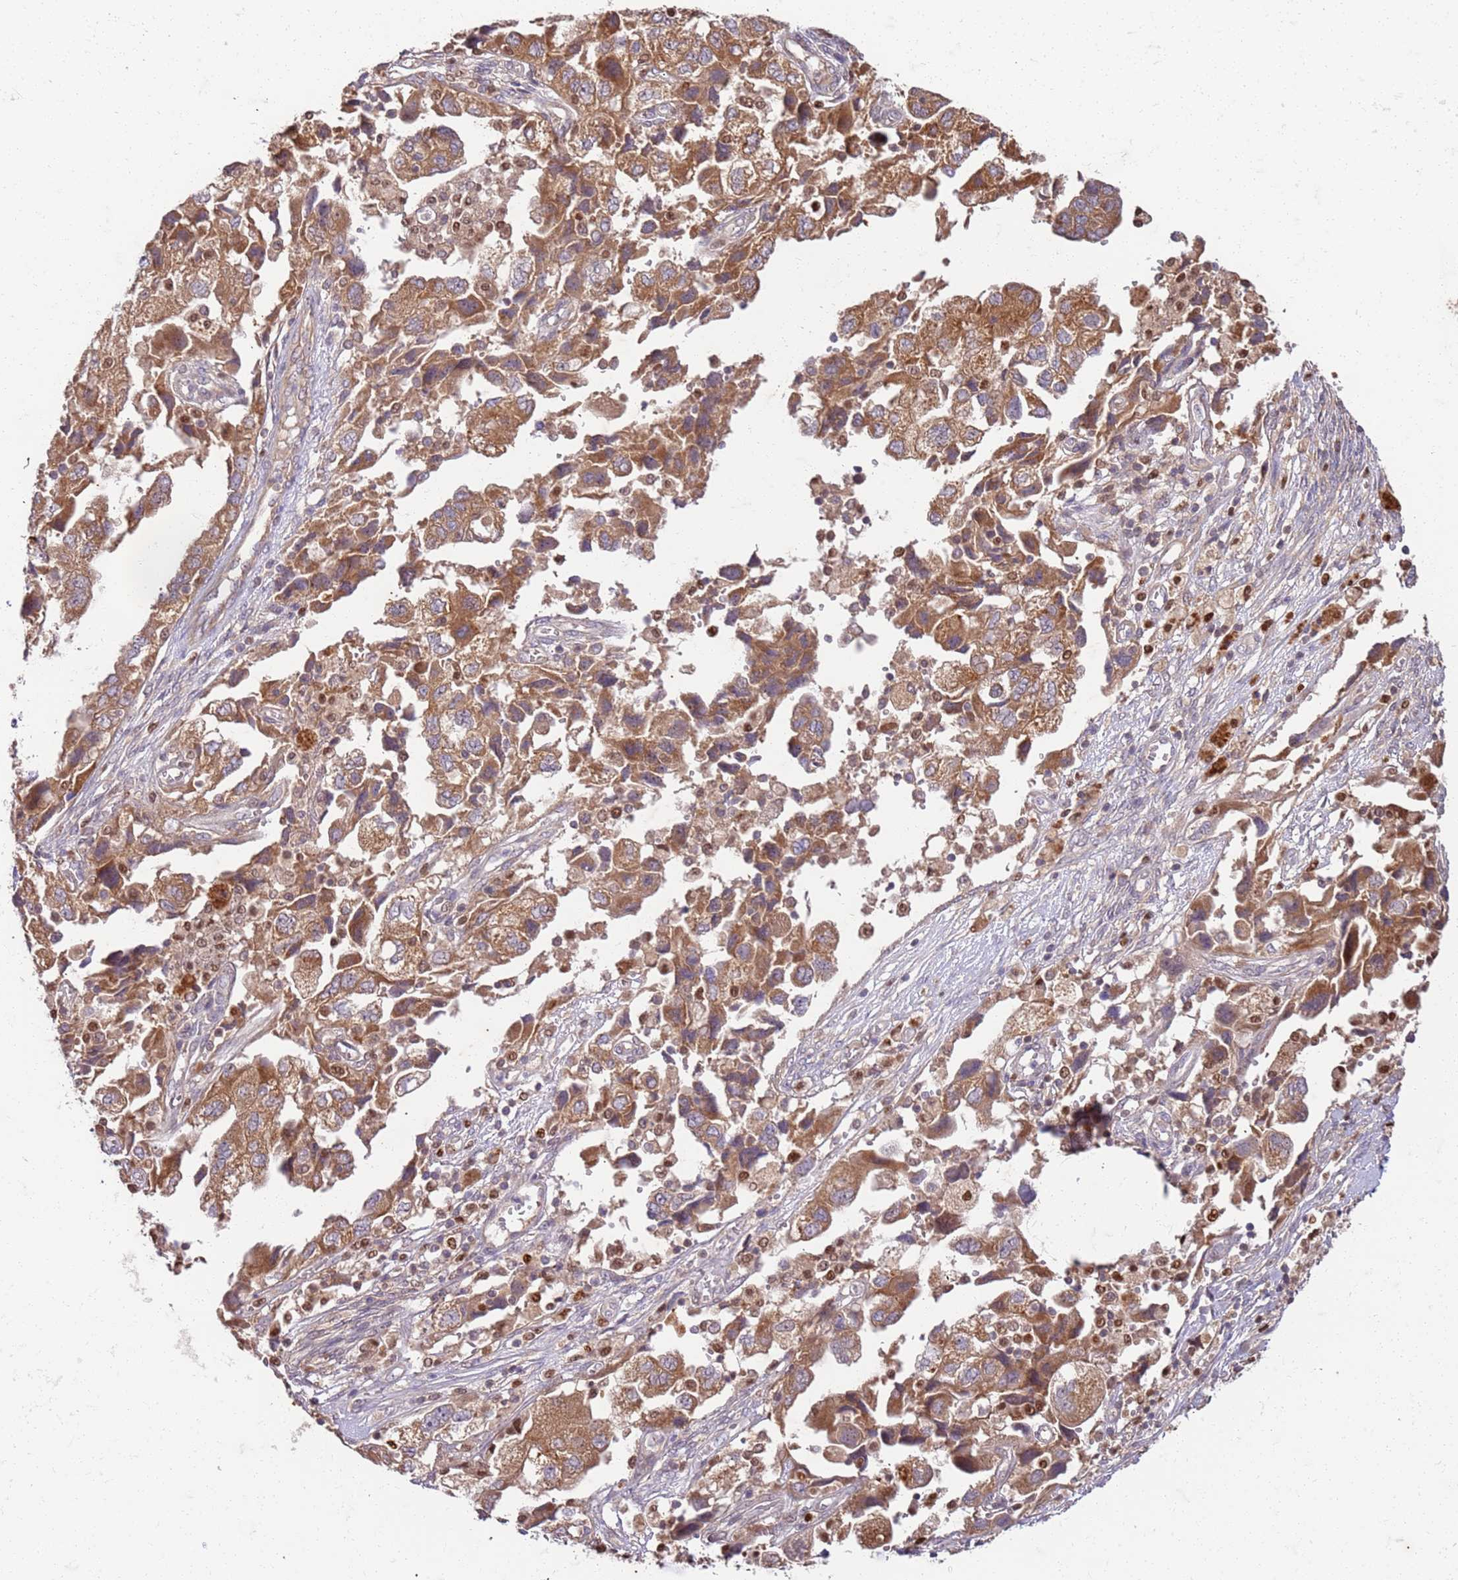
{"staining": {"intensity": "moderate", "quantity": ">75%", "location": "cytoplasmic/membranous"}, "tissue": "ovarian cancer", "cell_type": "Tumor cells", "image_type": "cancer", "snomed": [{"axis": "morphology", "description": "Carcinoma, NOS"}, {"axis": "morphology", "description": "Cystadenocarcinoma, serous, NOS"}, {"axis": "topography", "description": "Ovary"}], "caption": "A micrograph of ovarian cancer stained for a protein displays moderate cytoplasmic/membranous brown staining in tumor cells. Nuclei are stained in blue.", "gene": "OSBP", "patient": {"sex": "female", "age": 69}}